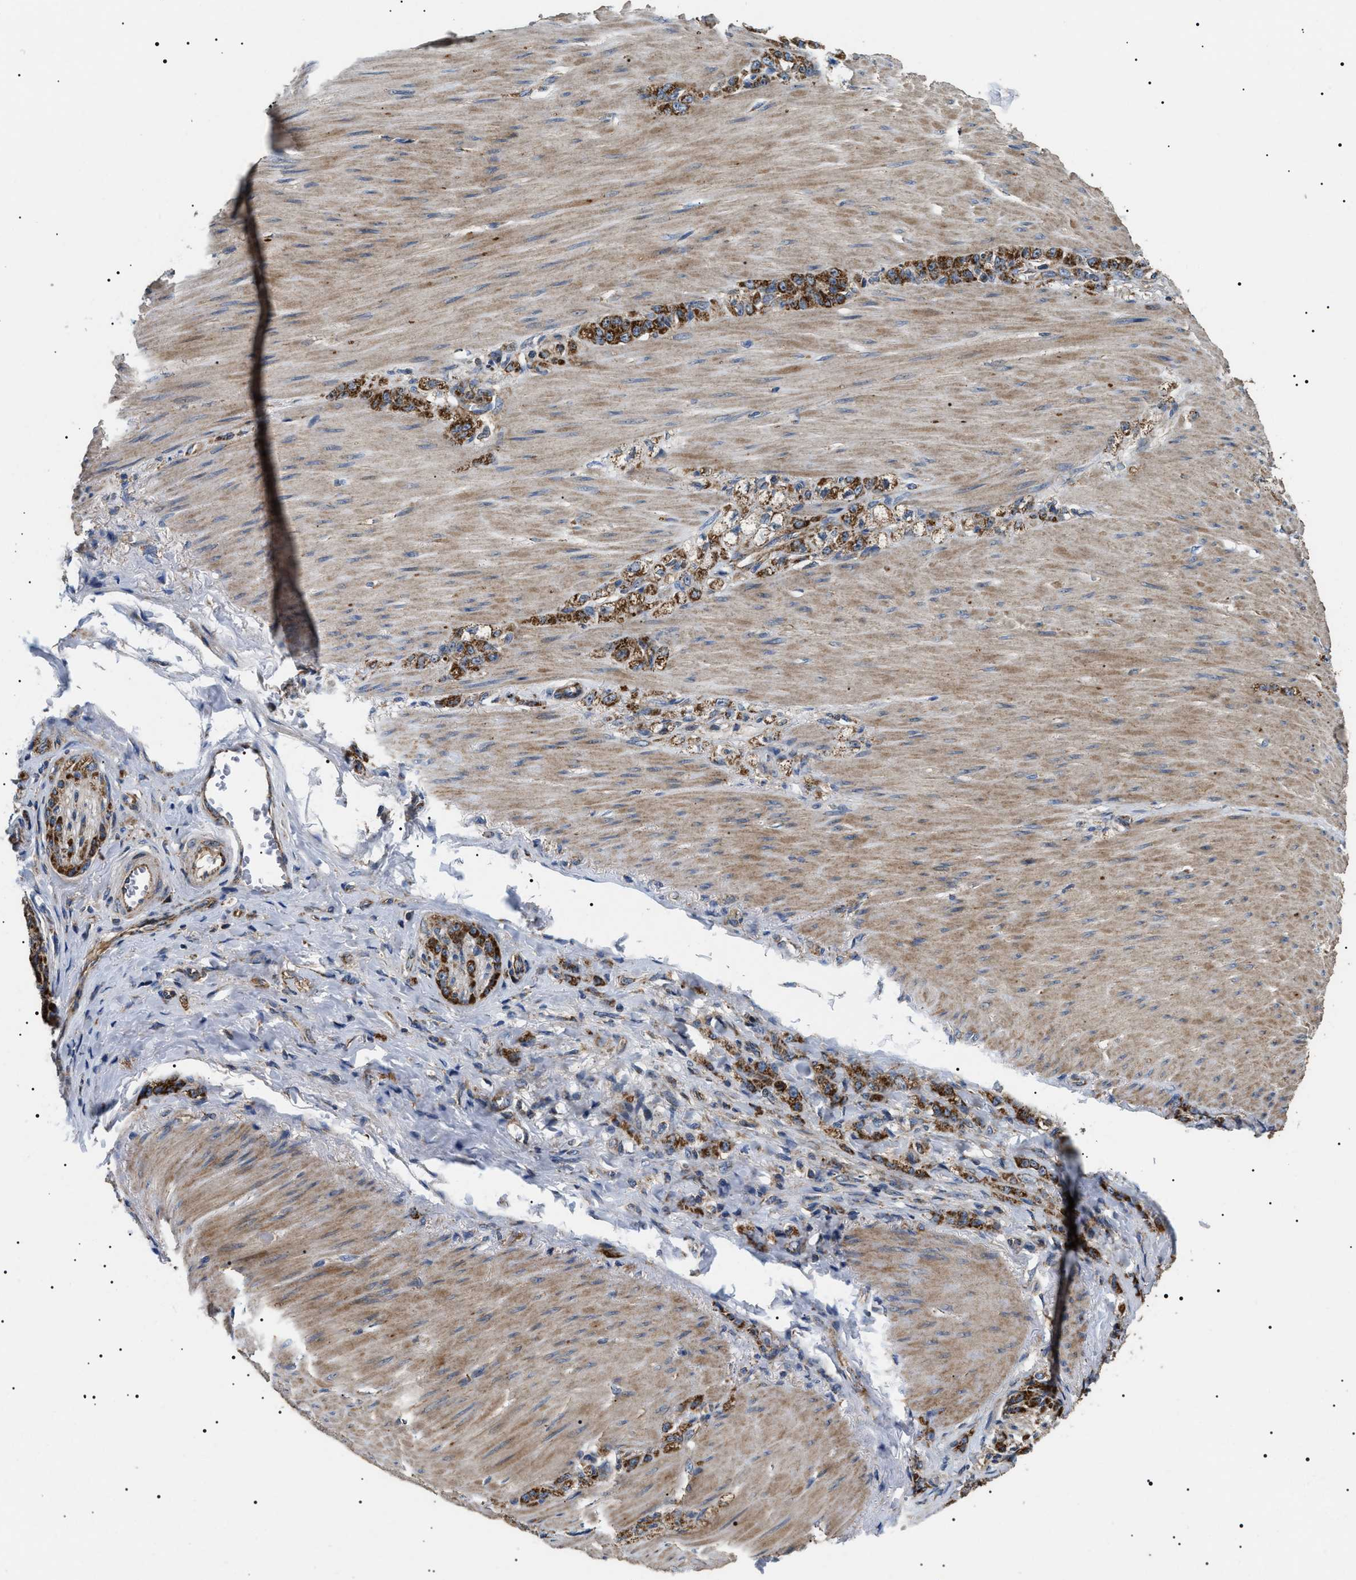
{"staining": {"intensity": "strong", "quantity": ">75%", "location": "cytoplasmic/membranous"}, "tissue": "stomach cancer", "cell_type": "Tumor cells", "image_type": "cancer", "snomed": [{"axis": "morphology", "description": "Normal tissue, NOS"}, {"axis": "morphology", "description": "Adenocarcinoma, NOS"}, {"axis": "topography", "description": "Stomach"}], "caption": "Brown immunohistochemical staining in stomach cancer demonstrates strong cytoplasmic/membranous expression in about >75% of tumor cells. The staining was performed using DAB to visualize the protein expression in brown, while the nuclei were stained in blue with hematoxylin (Magnification: 20x).", "gene": "OXSM", "patient": {"sex": "male", "age": 82}}